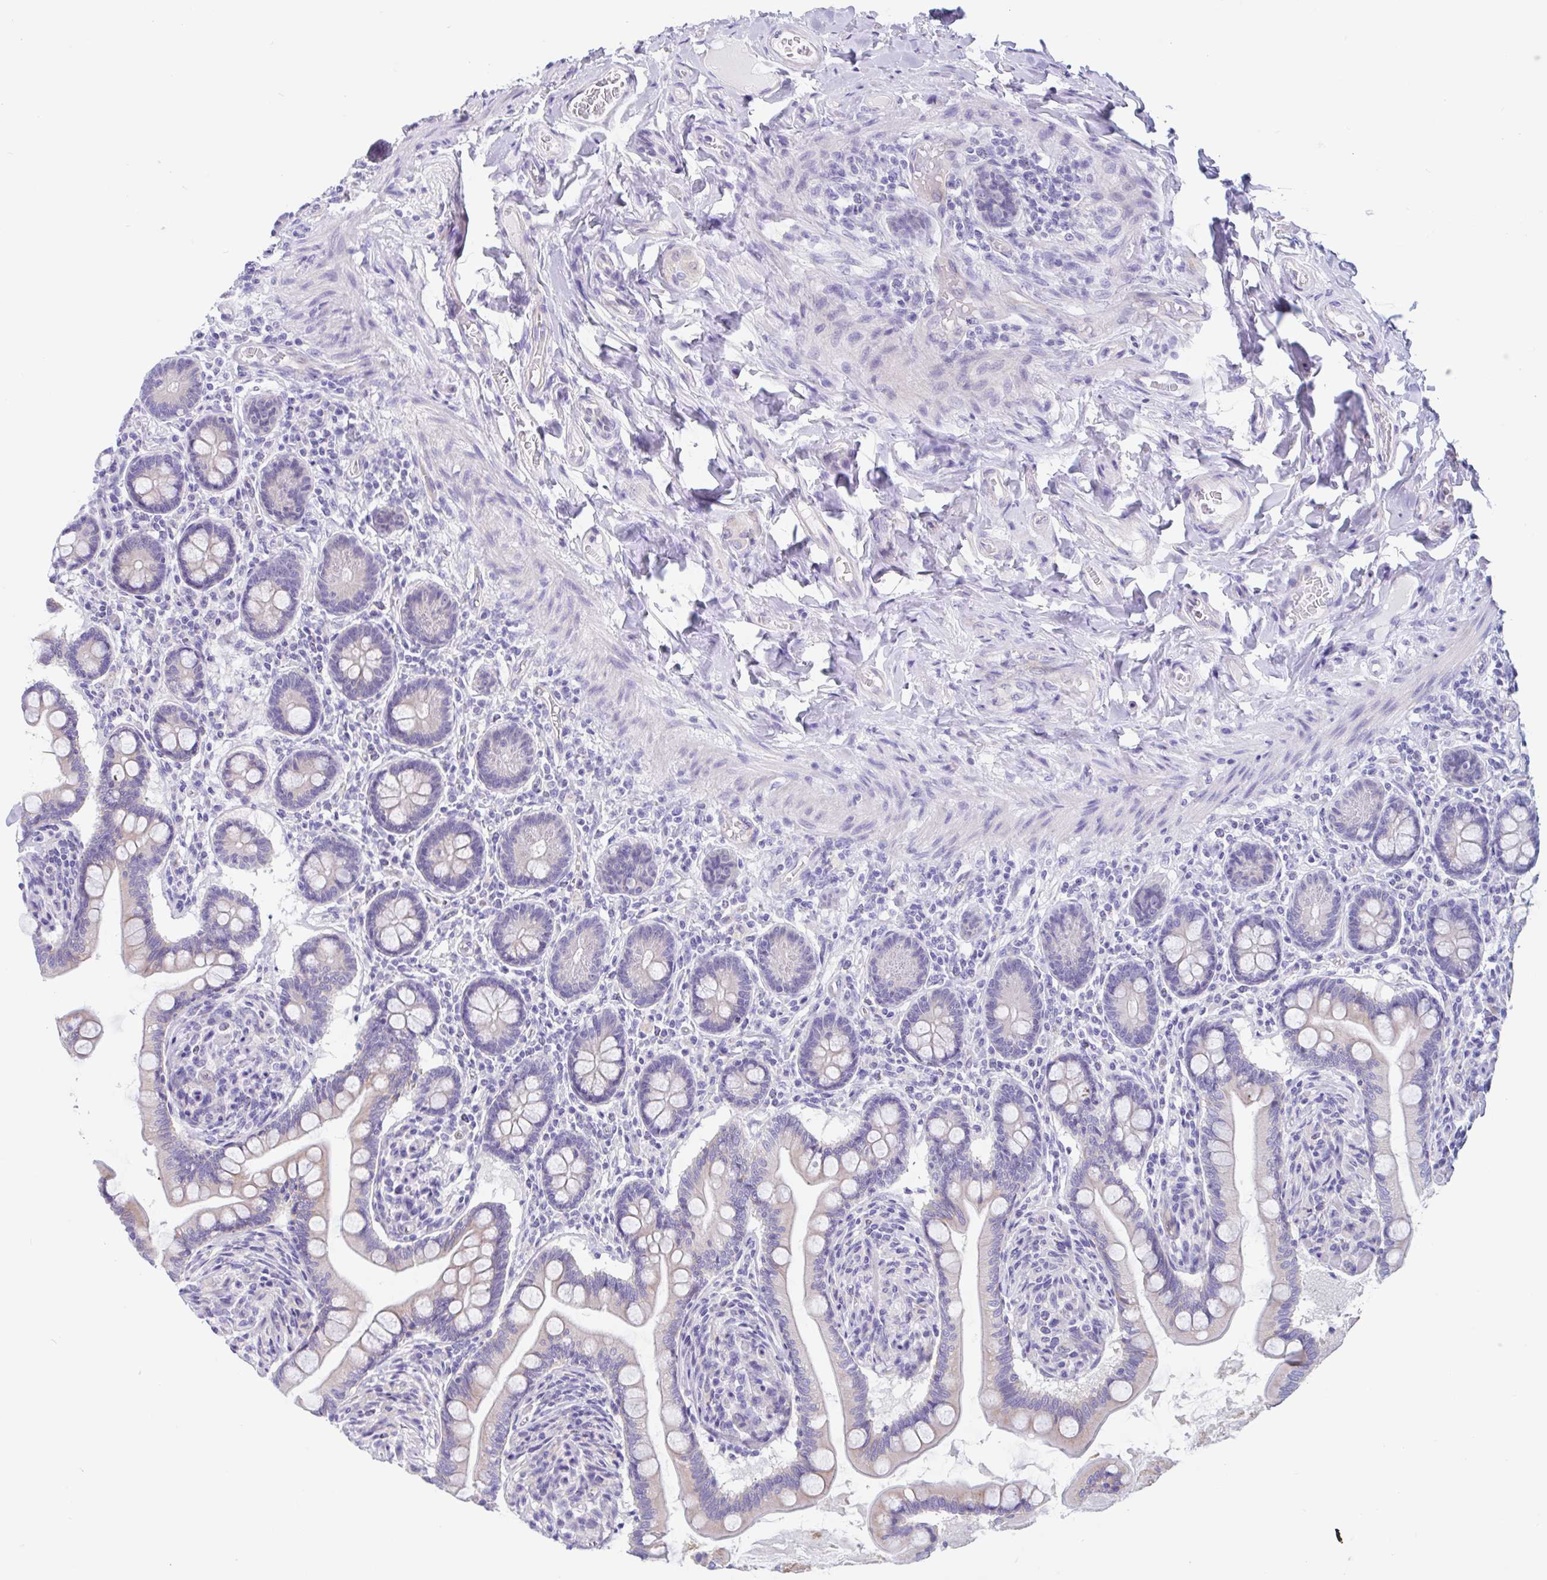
{"staining": {"intensity": "weak", "quantity": "25%-75%", "location": "cytoplasmic/membranous"}, "tissue": "small intestine", "cell_type": "Glandular cells", "image_type": "normal", "snomed": [{"axis": "morphology", "description": "Normal tissue, NOS"}, {"axis": "topography", "description": "Small intestine"}], "caption": "A micrograph showing weak cytoplasmic/membranous staining in about 25%-75% of glandular cells in benign small intestine, as visualized by brown immunohistochemical staining.", "gene": "OR6N2", "patient": {"sex": "female", "age": 64}}